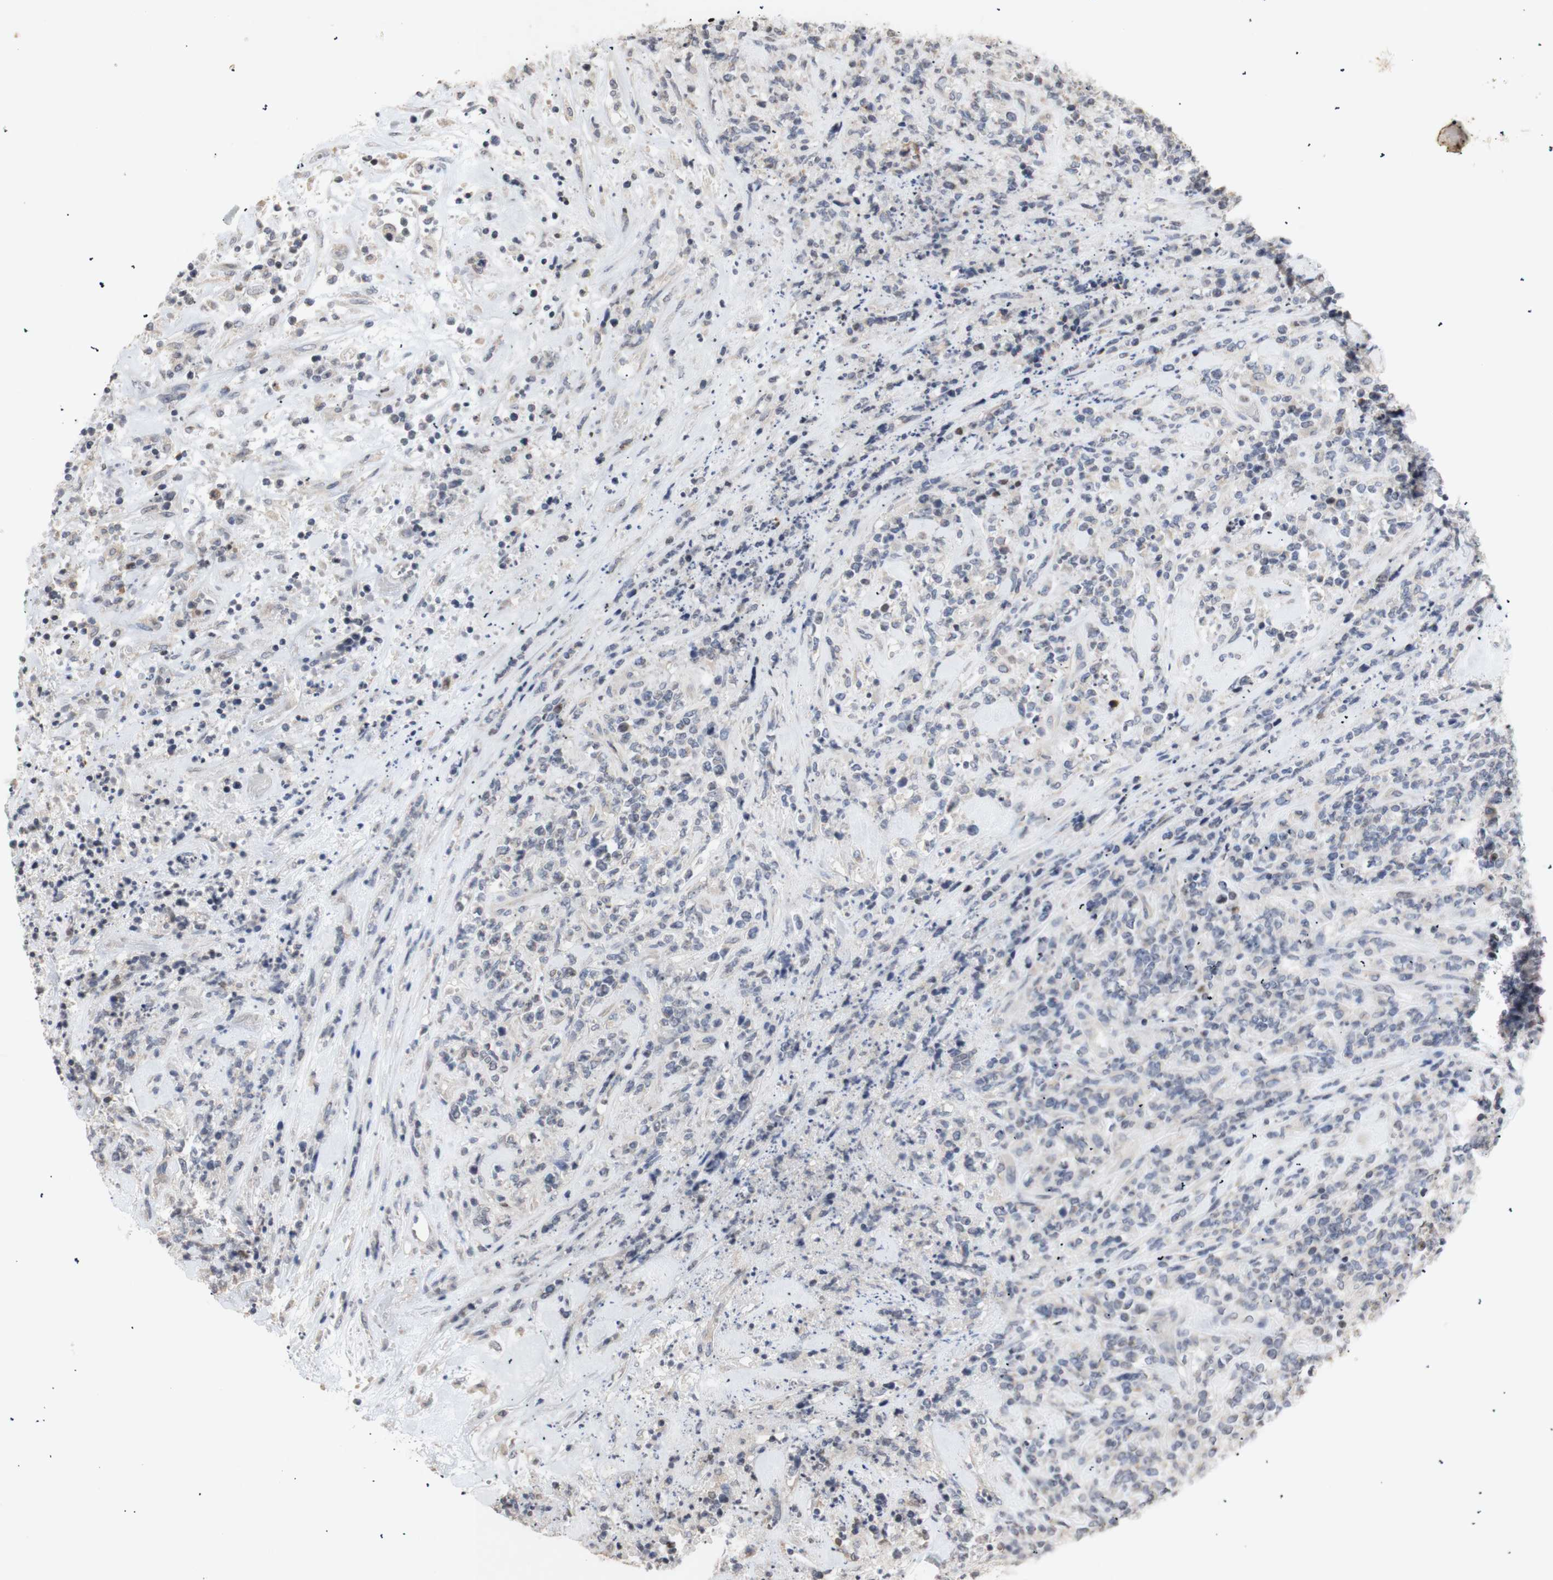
{"staining": {"intensity": "negative", "quantity": "none", "location": "none"}, "tissue": "lymphoma", "cell_type": "Tumor cells", "image_type": "cancer", "snomed": [{"axis": "morphology", "description": "Malignant lymphoma, non-Hodgkin's type, High grade"}, {"axis": "topography", "description": "Soft tissue"}], "caption": "DAB immunohistochemical staining of human malignant lymphoma, non-Hodgkin's type (high-grade) displays no significant expression in tumor cells. (DAB immunohistochemistry (IHC), high magnification).", "gene": "FOSB", "patient": {"sex": "male", "age": 18}}